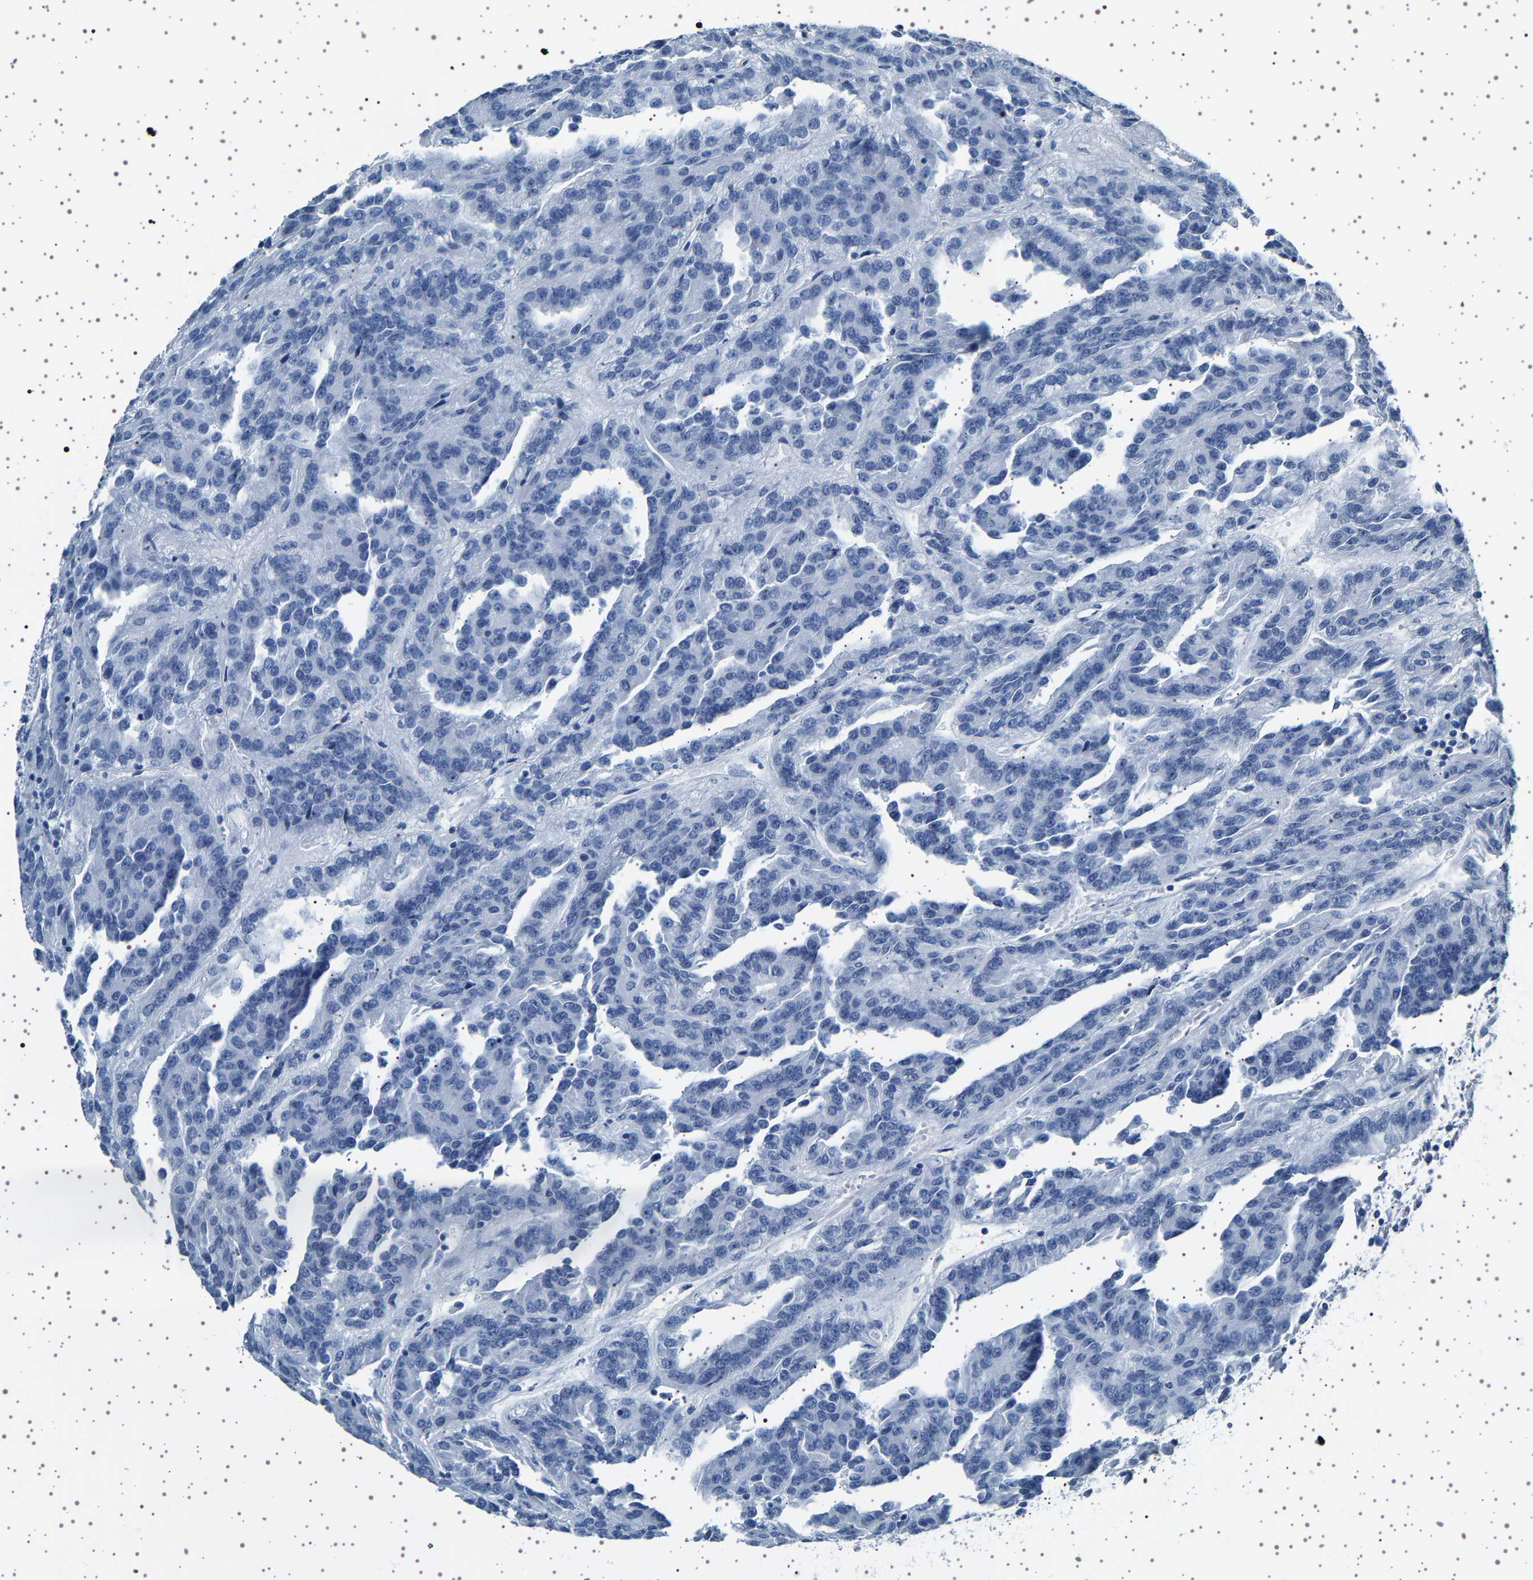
{"staining": {"intensity": "negative", "quantity": "none", "location": "none"}, "tissue": "renal cancer", "cell_type": "Tumor cells", "image_type": "cancer", "snomed": [{"axis": "morphology", "description": "Adenocarcinoma, NOS"}, {"axis": "topography", "description": "Kidney"}], "caption": "Immunohistochemistry (IHC) micrograph of renal cancer (adenocarcinoma) stained for a protein (brown), which demonstrates no positivity in tumor cells.", "gene": "TFF3", "patient": {"sex": "male", "age": 46}}